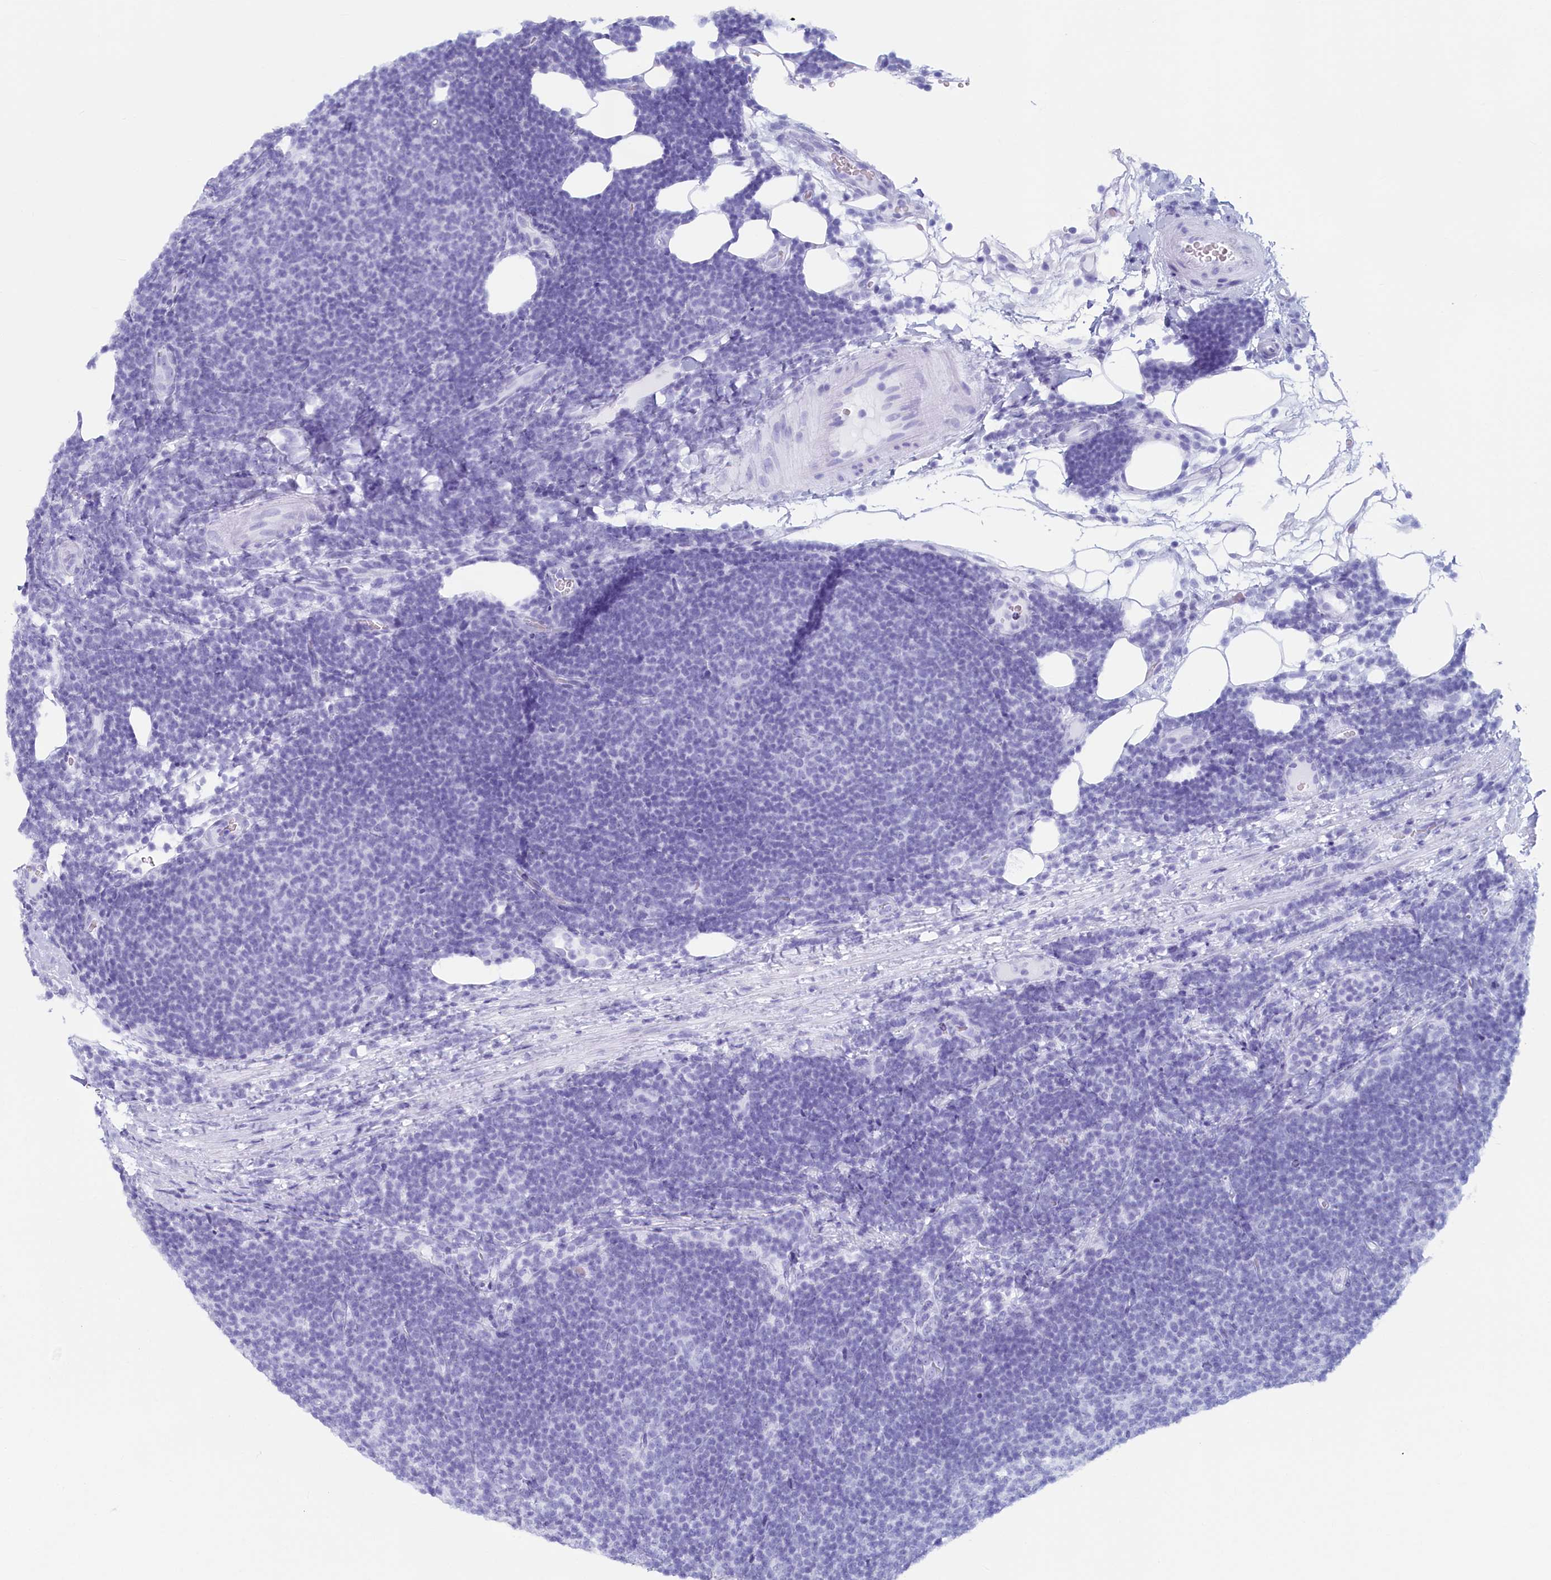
{"staining": {"intensity": "negative", "quantity": "none", "location": "none"}, "tissue": "lymphoma", "cell_type": "Tumor cells", "image_type": "cancer", "snomed": [{"axis": "morphology", "description": "Malignant lymphoma, non-Hodgkin's type, Low grade"}, {"axis": "topography", "description": "Lymph node"}], "caption": "This micrograph is of low-grade malignant lymphoma, non-Hodgkin's type stained with immunohistochemistry (IHC) to label a protein in brown with the nuclei are counter-stained blue. There is no positivity in tumor cells. (DAB (3,3'-diaminobenzidine) immunohistochemistry (IHC) visualized using brightfield microscopy, high magnification).", "gene": "LMOD3", "patient": {"sex": "male", "age": 66}}